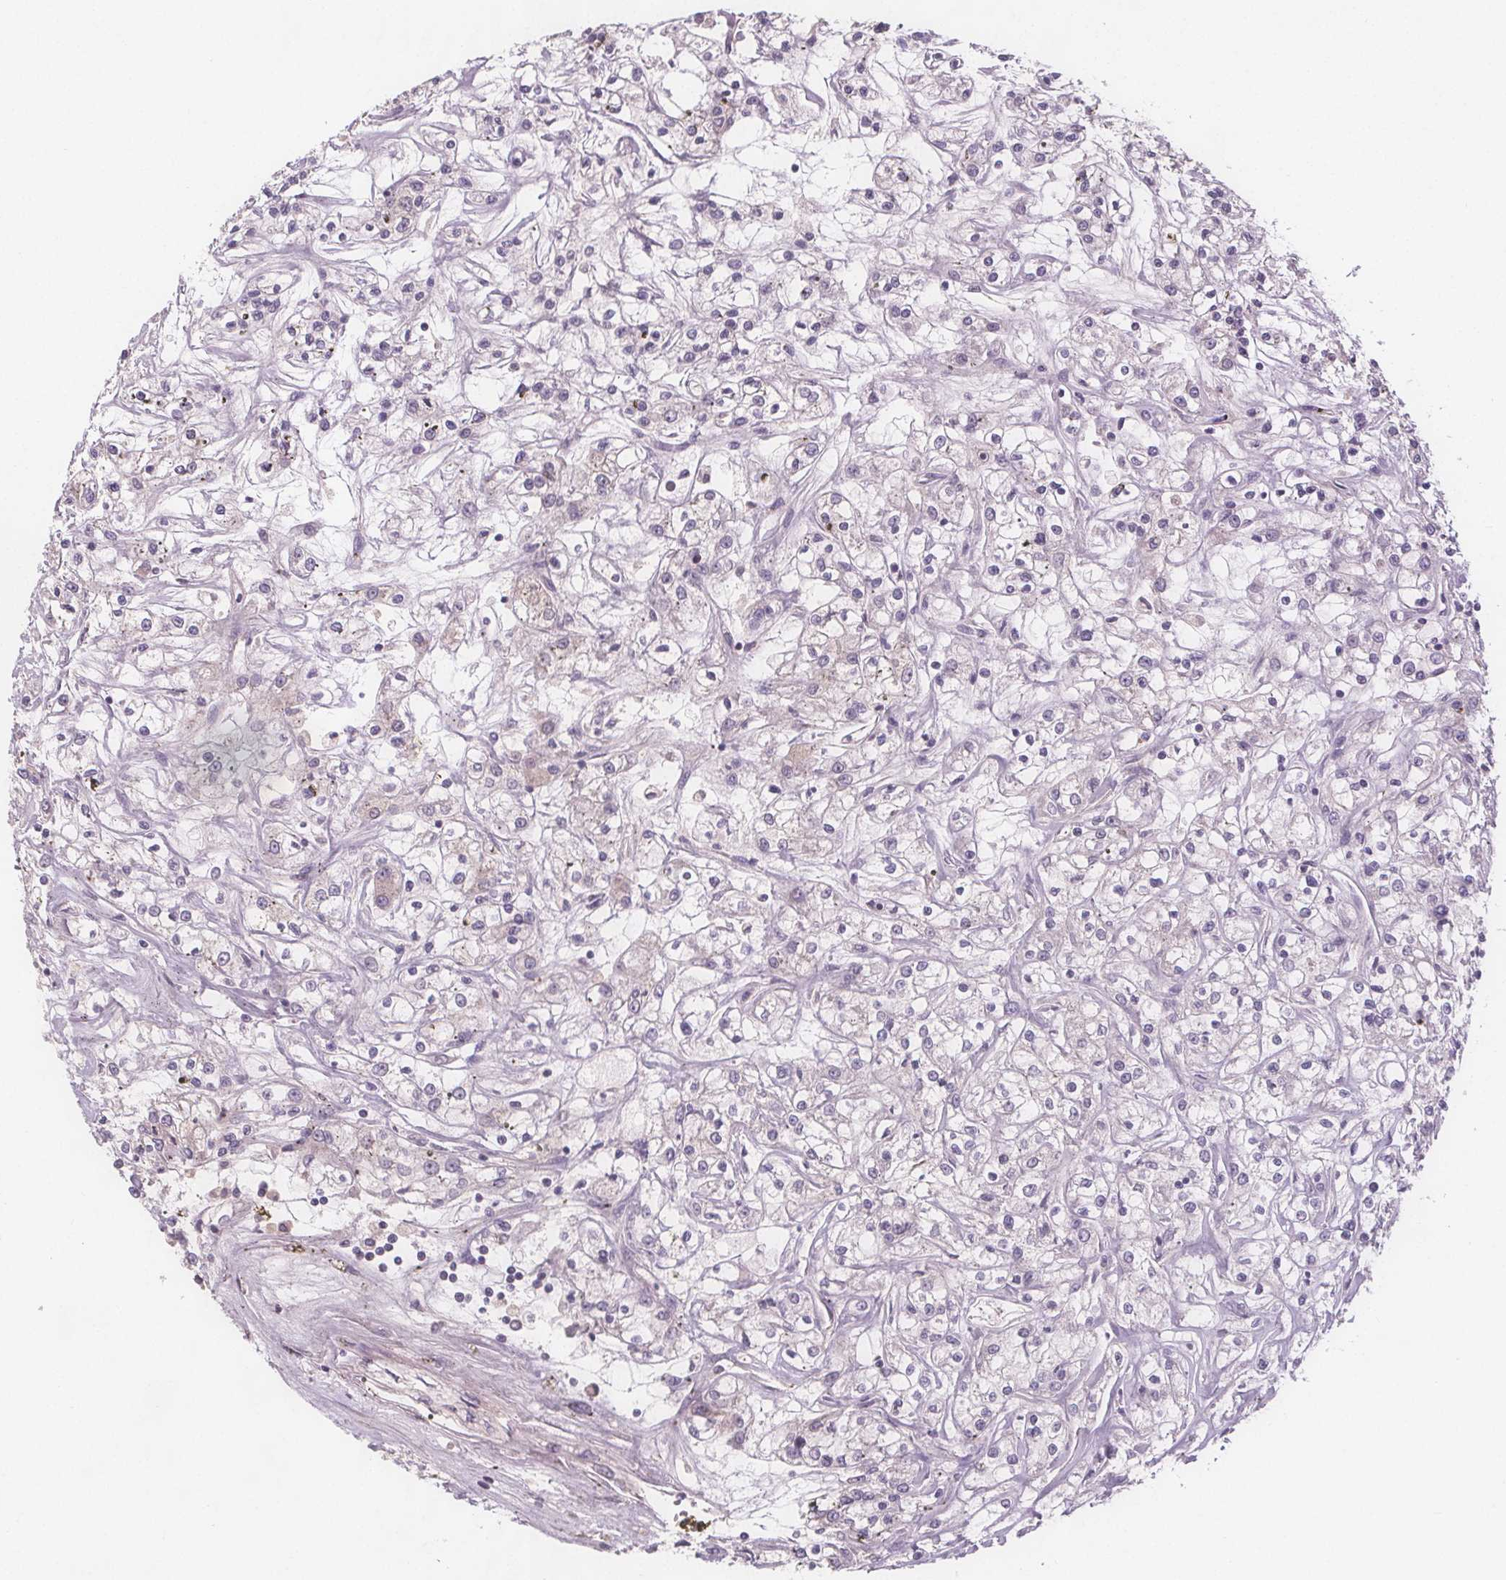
{"staining": {"intensity": "negative", "quantity": "none", "location": "none"}, "tissue": "renal cancer", "cell_type": "Tumor cells", "image_type": "cancer", "snomed": [{"axis": "morphology", "description": "Adenocarcinoma, NOS"}, {"axis": "topography", "description": "Kidney"}], "caption": "The immunohistochemistry histopathology image has no significant expression in tumor cells of renal cancer tissue.", "gene": "TMEM80", "patient": {"sex": "female", "age": 59}}